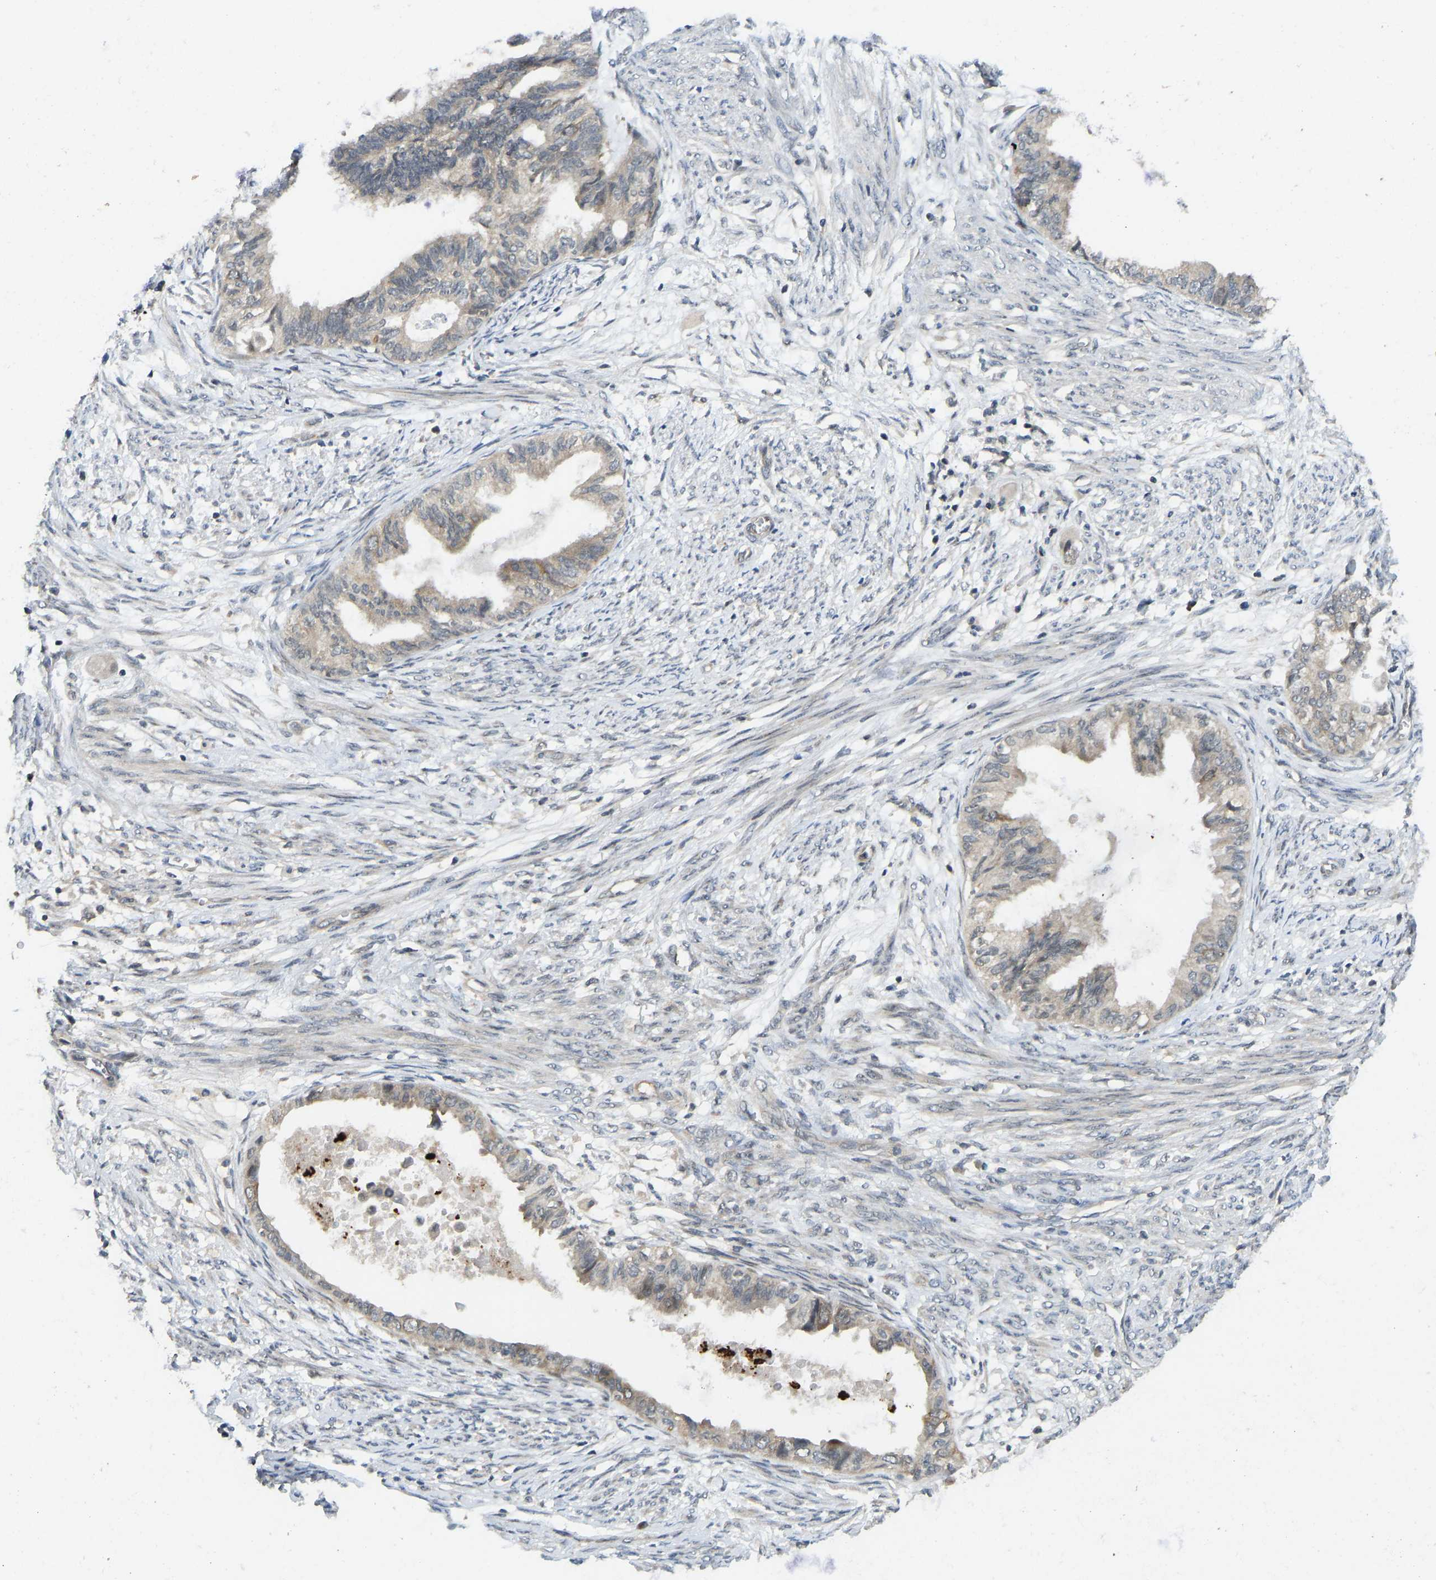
{"staining": {"intensity": "weak", "quantity": "25%-75%", "location": "cytoplasmic/membranous"}, "tissue": "cervical cancer", "cell_type": "Tumor cells", "image_type": "cancer", "snomed": [{"axis": "morphology", "description": "Normal tissue, NOS"}, {"axis": "morphology", "description": "Adenocarcinoma, NOS"}, {"axis": "topography", "description": "Cervix"}, {"axis": "topography", "description": "Endometrium"}], "caption": "A photomicrograph of cervical cancer (adenocarcinoma) stained for a protein displays weak cytoplasmic/membranous brown staining in tumor cells. Nuclei are stained in blue.", "gene": "NDRG3", "patient": {"sex": "female", "age": 86}}